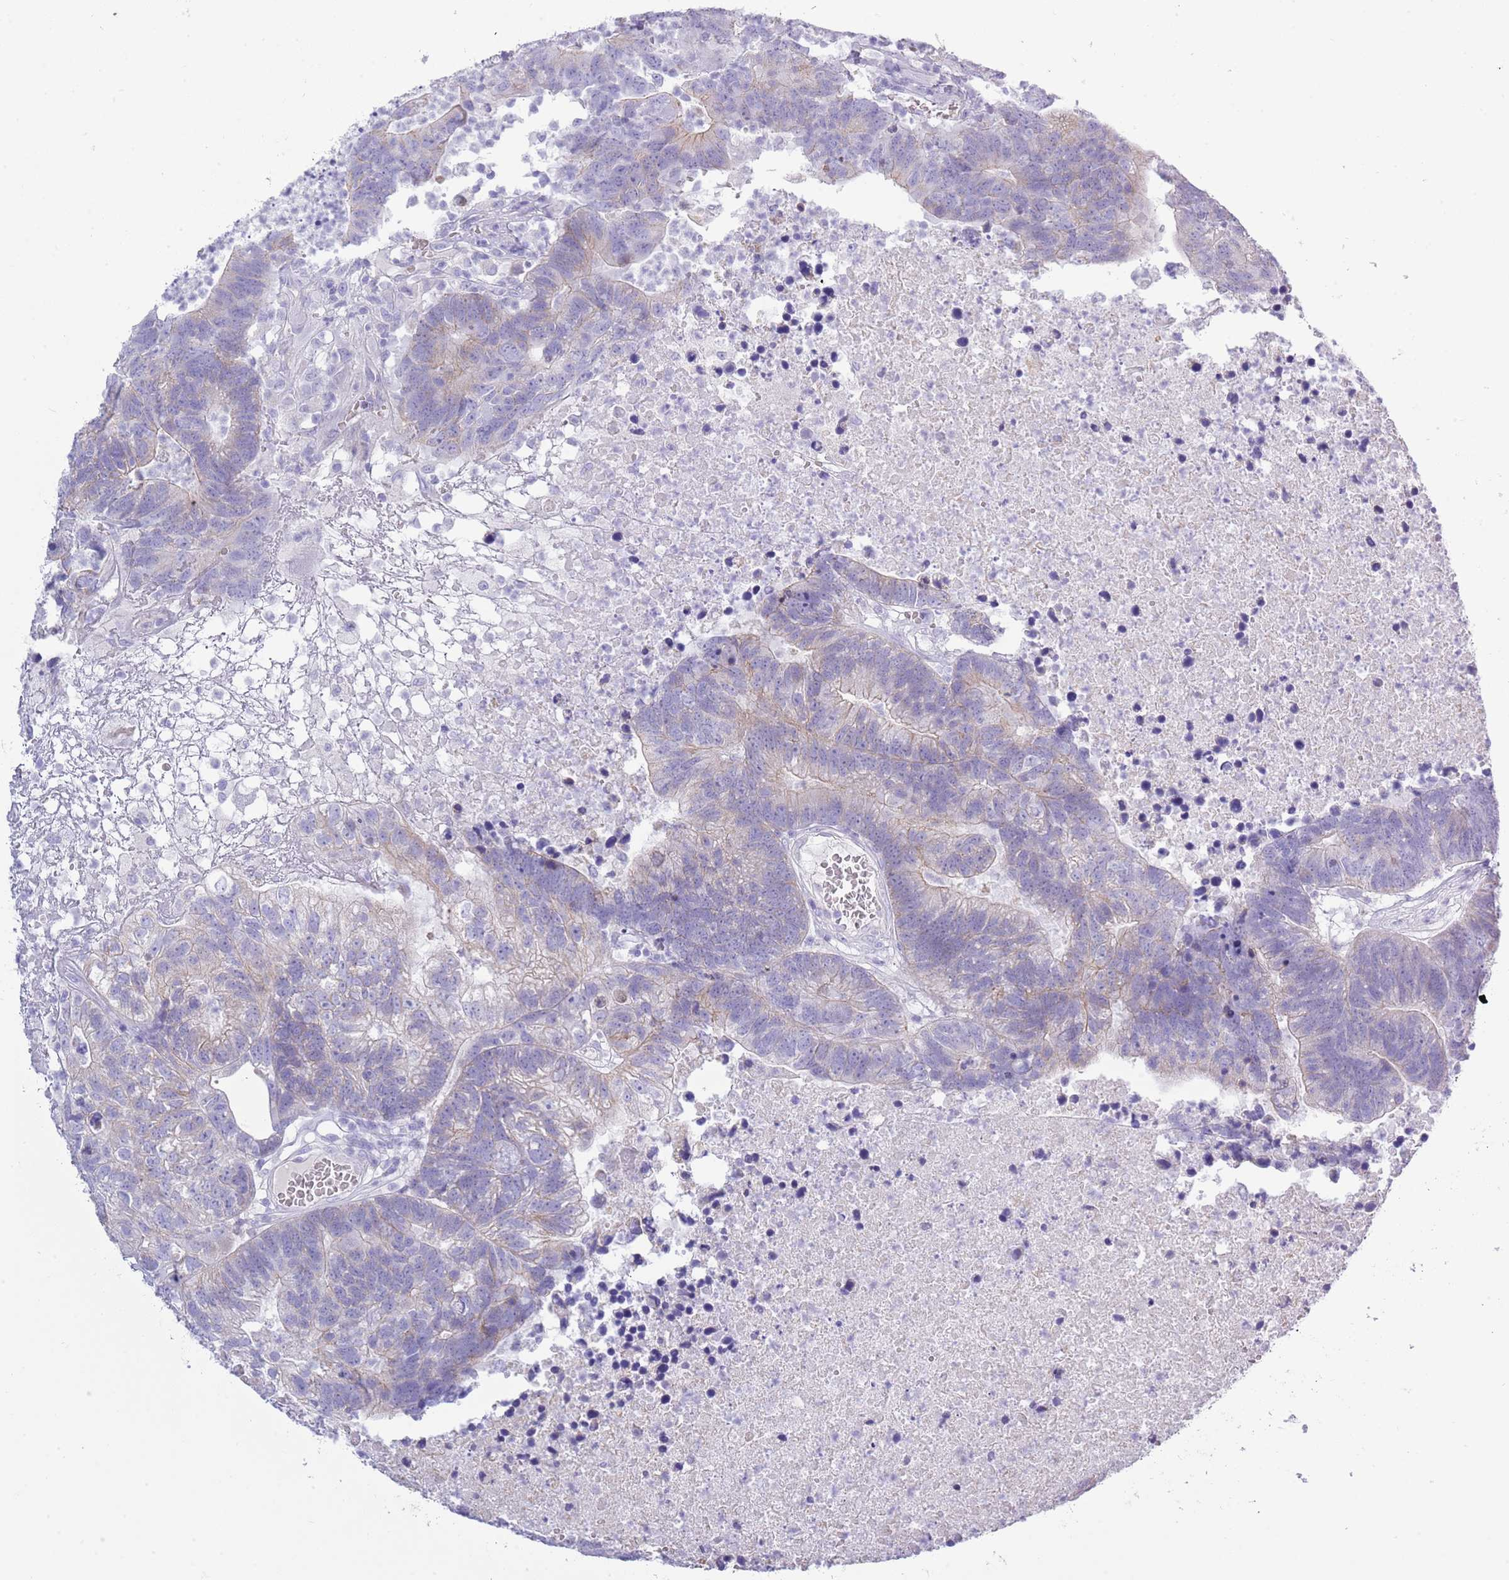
{"staining": {"intensity": "weak", "quantity": "<25%", "location": "cytoplasmic/membranous"}, "tissue": "colorectal cancer", "cell_type": "Tumor cells", "image_type": "cancer", "snomed": [{"axis": "morphology", "description": "Adenocarcinoma, NOS"}, {"axis": "topography", "description": "Colon"}], "caption": "IHC of colorectal adenocarcinoma displays no staining in tumor cells. (Stains: DAB immunohistochemistry (IHC) with hematoxylin counter stain, Microscopy: brightfield microscopy at high magnification).", "gene": "ACR", "patient": {"sex": "female", "age": 48}}